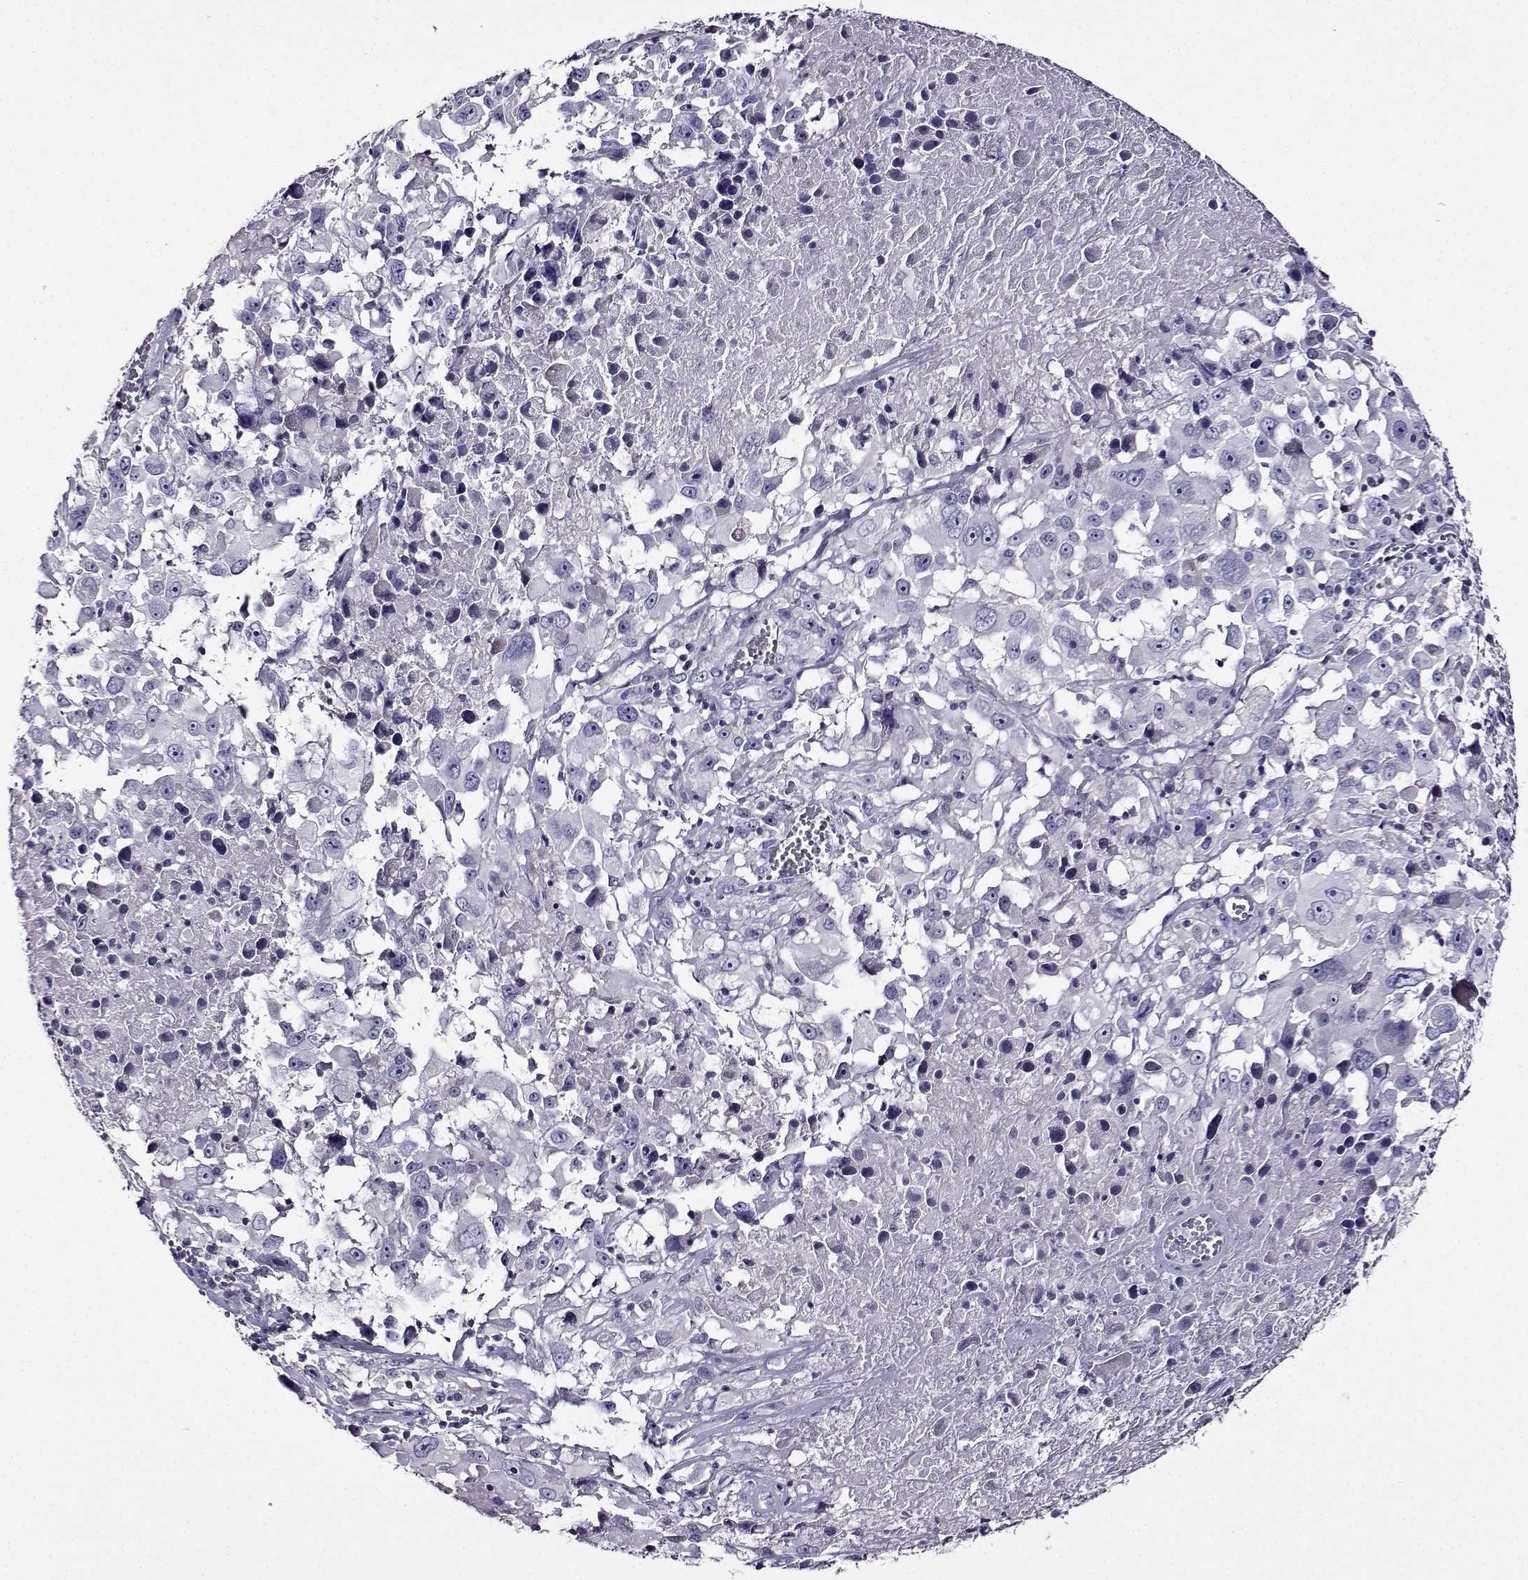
{"staining": {"intensity": "negative", "quantity": "none", "location": "none"}, "tissue": "melanoma", "cell_type": "Tumor cells", "image_type": "cancer", "snomed": [{"axis": "morphology", "description": "Malignant melanoma, Metastatic site"}, {"axis": "topography", "description": "Soft tissue"}], "caption": "Immunohistochemical staining of human melanoma exhibits no significant expression in tumor cells.", "gene": "TMEM266", "patient": {"sex": "male", "age": 50}}